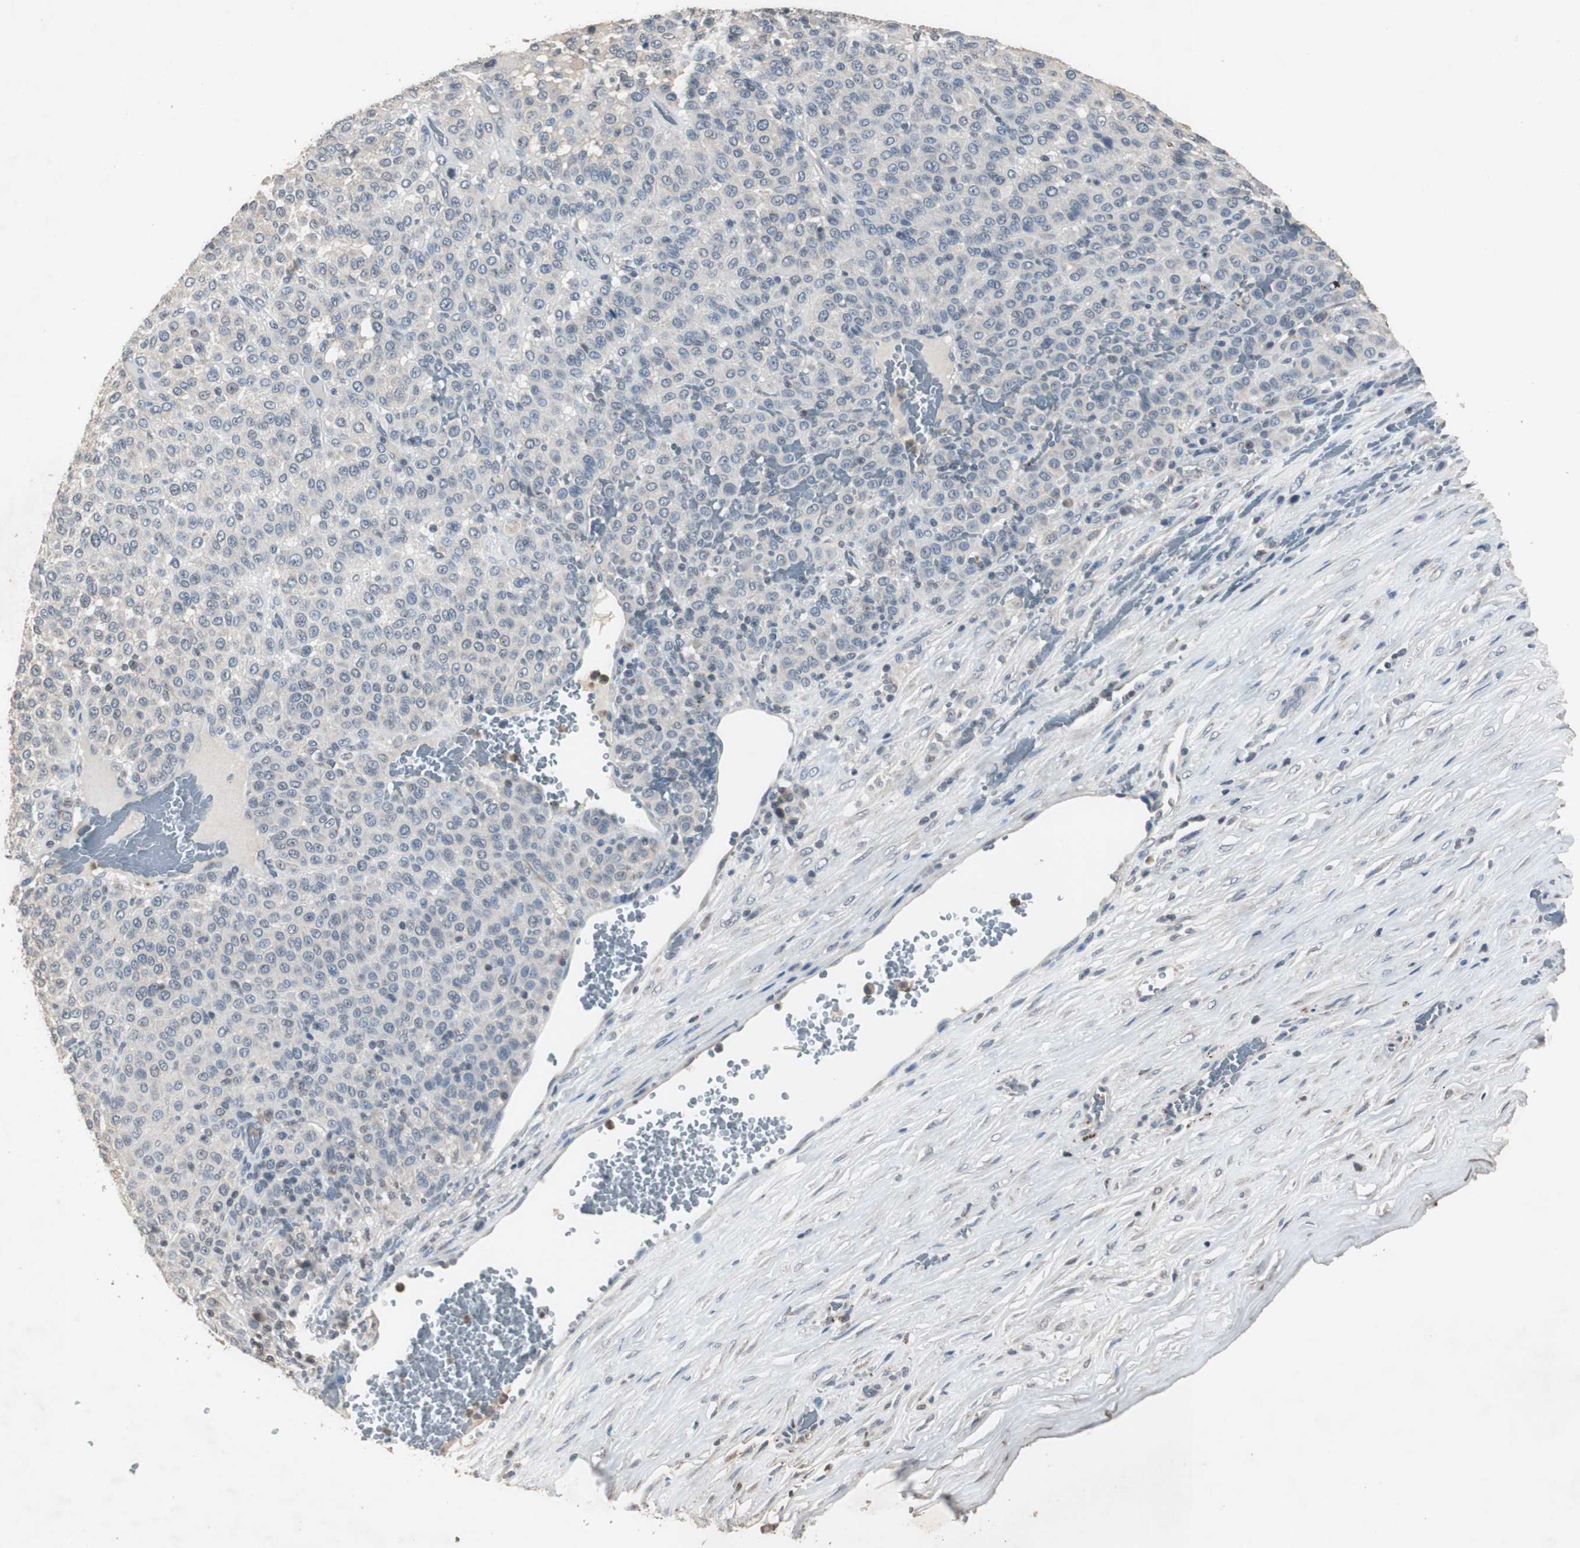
{"staining": {"intensity": "weak", "quantity": "<25%", "location": "cytoplasmic/membranous,nuclear"}, "tissue": "melanoma", "cell_type": "Tumor cells", "image_type": "cancer", "snomed": [{"axis": "morphology", "description": "Malignant melanoma, Metastatic site"}, {"axis": "topography", "description": "Pancreas"}], "caption": "A histopathology image of melanoma stained for a protein exhibits no brown staining in tumor cells. The staining was performed using DAB (3,3'-diaminobenzidine) to visualize the protein expression in brown, while the nuclei were stained in blue with hematoxylin (Magnification: 20x).", "gene": "ADNP2", "patient": {"sex": "female", "age": 30}}